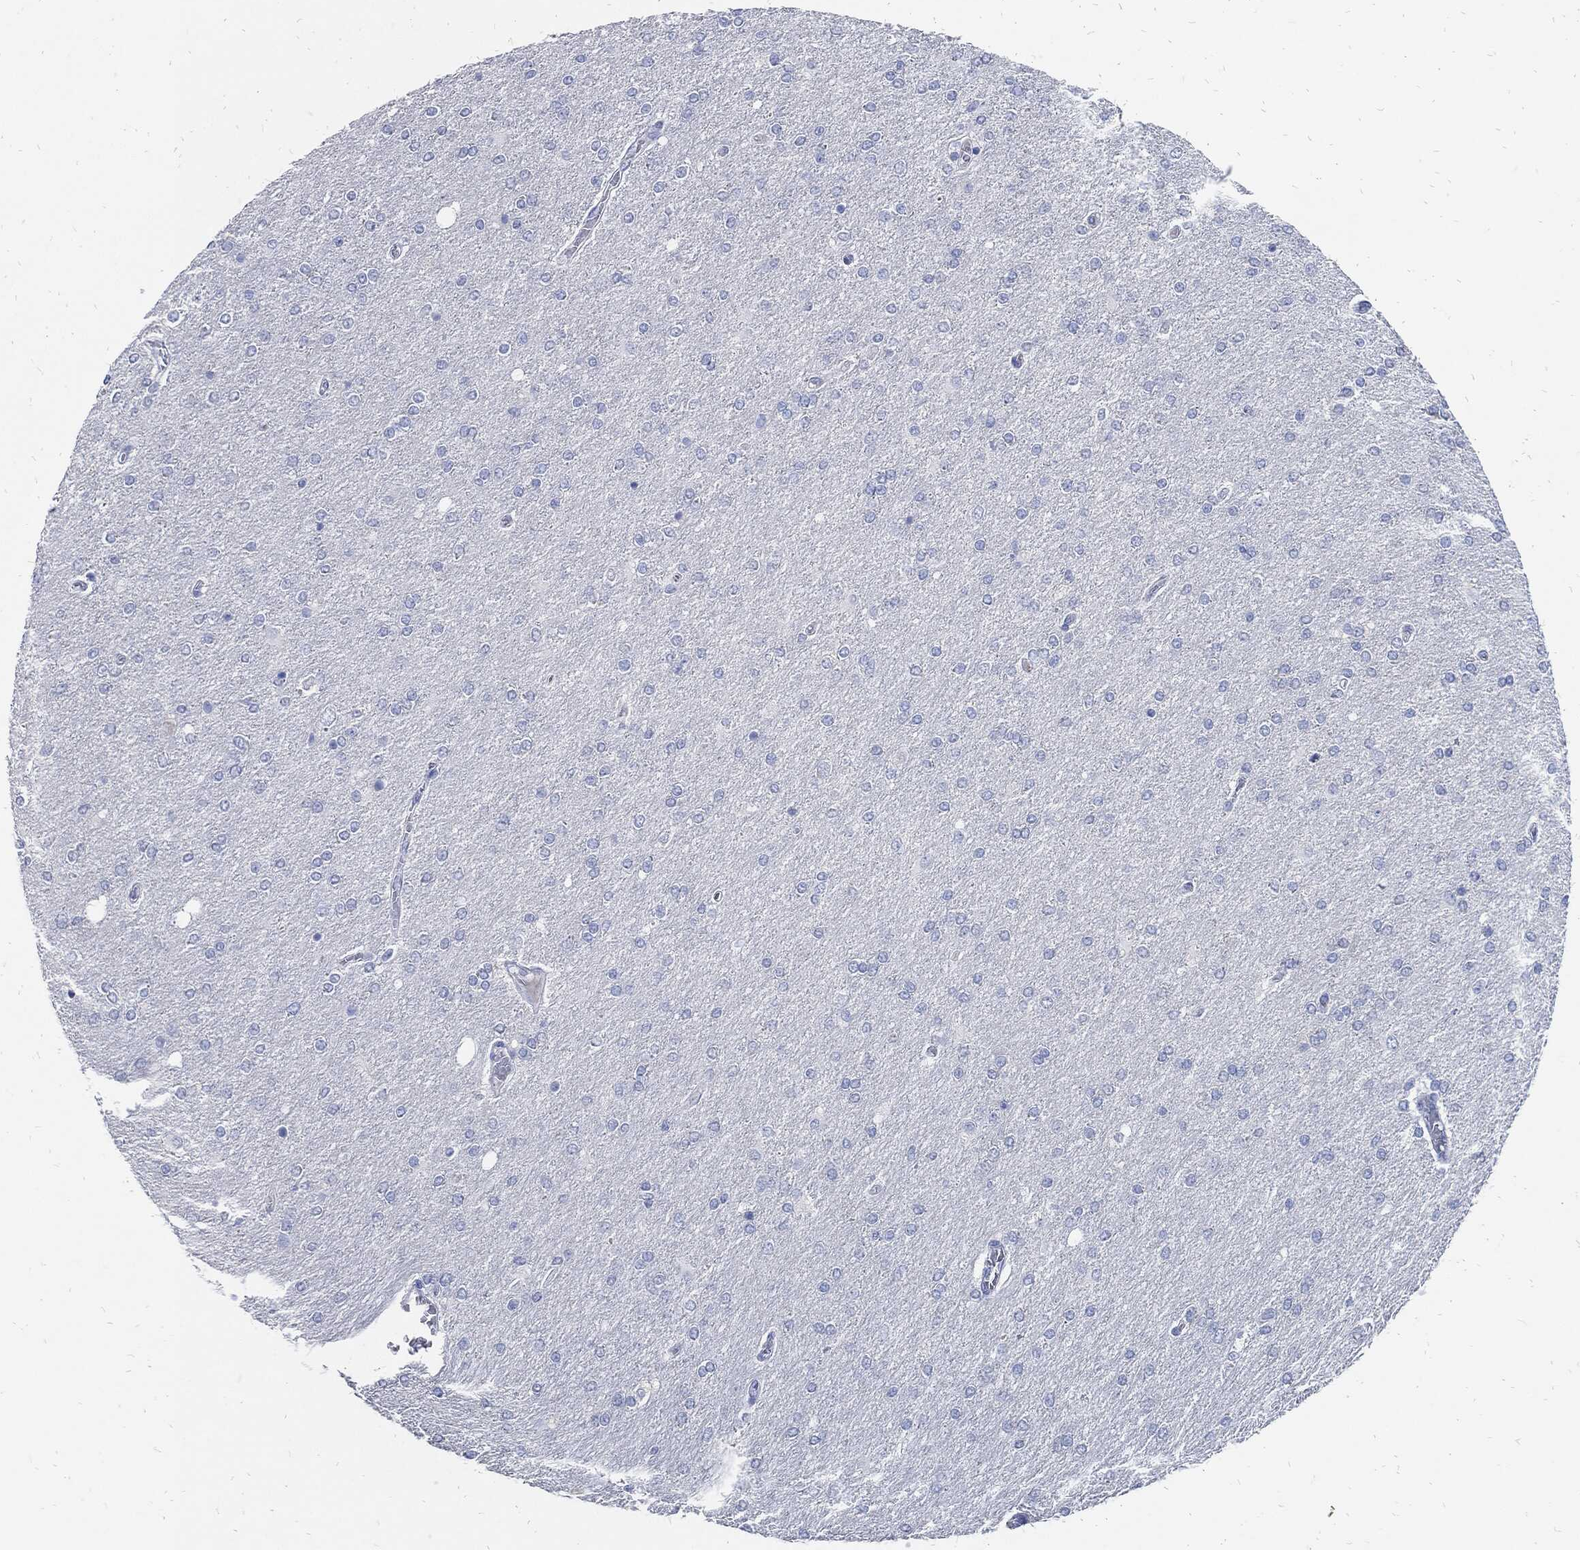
{"staining": {"intensity": "negative", "quantity": "none", "location": "none"}, "tissue": "glioma", "cell_type": "Tumor cells", "image_type": "cancer", "snomed": [{"axis": "morphology", "description": "Glioma, malignant, High grade"}, {"axis": "topography", "description": "Cerebral cortex"}], "caption": "IHC of human malignant glioma (high-grade) shows no positivity in tumor cells. (DAB (3,3'-diaminobenzidine) IHC visualized using brightfield microscopy, high magnification).", "gene": "FABP4", "patient": {"sex": "male", "age": 70}}